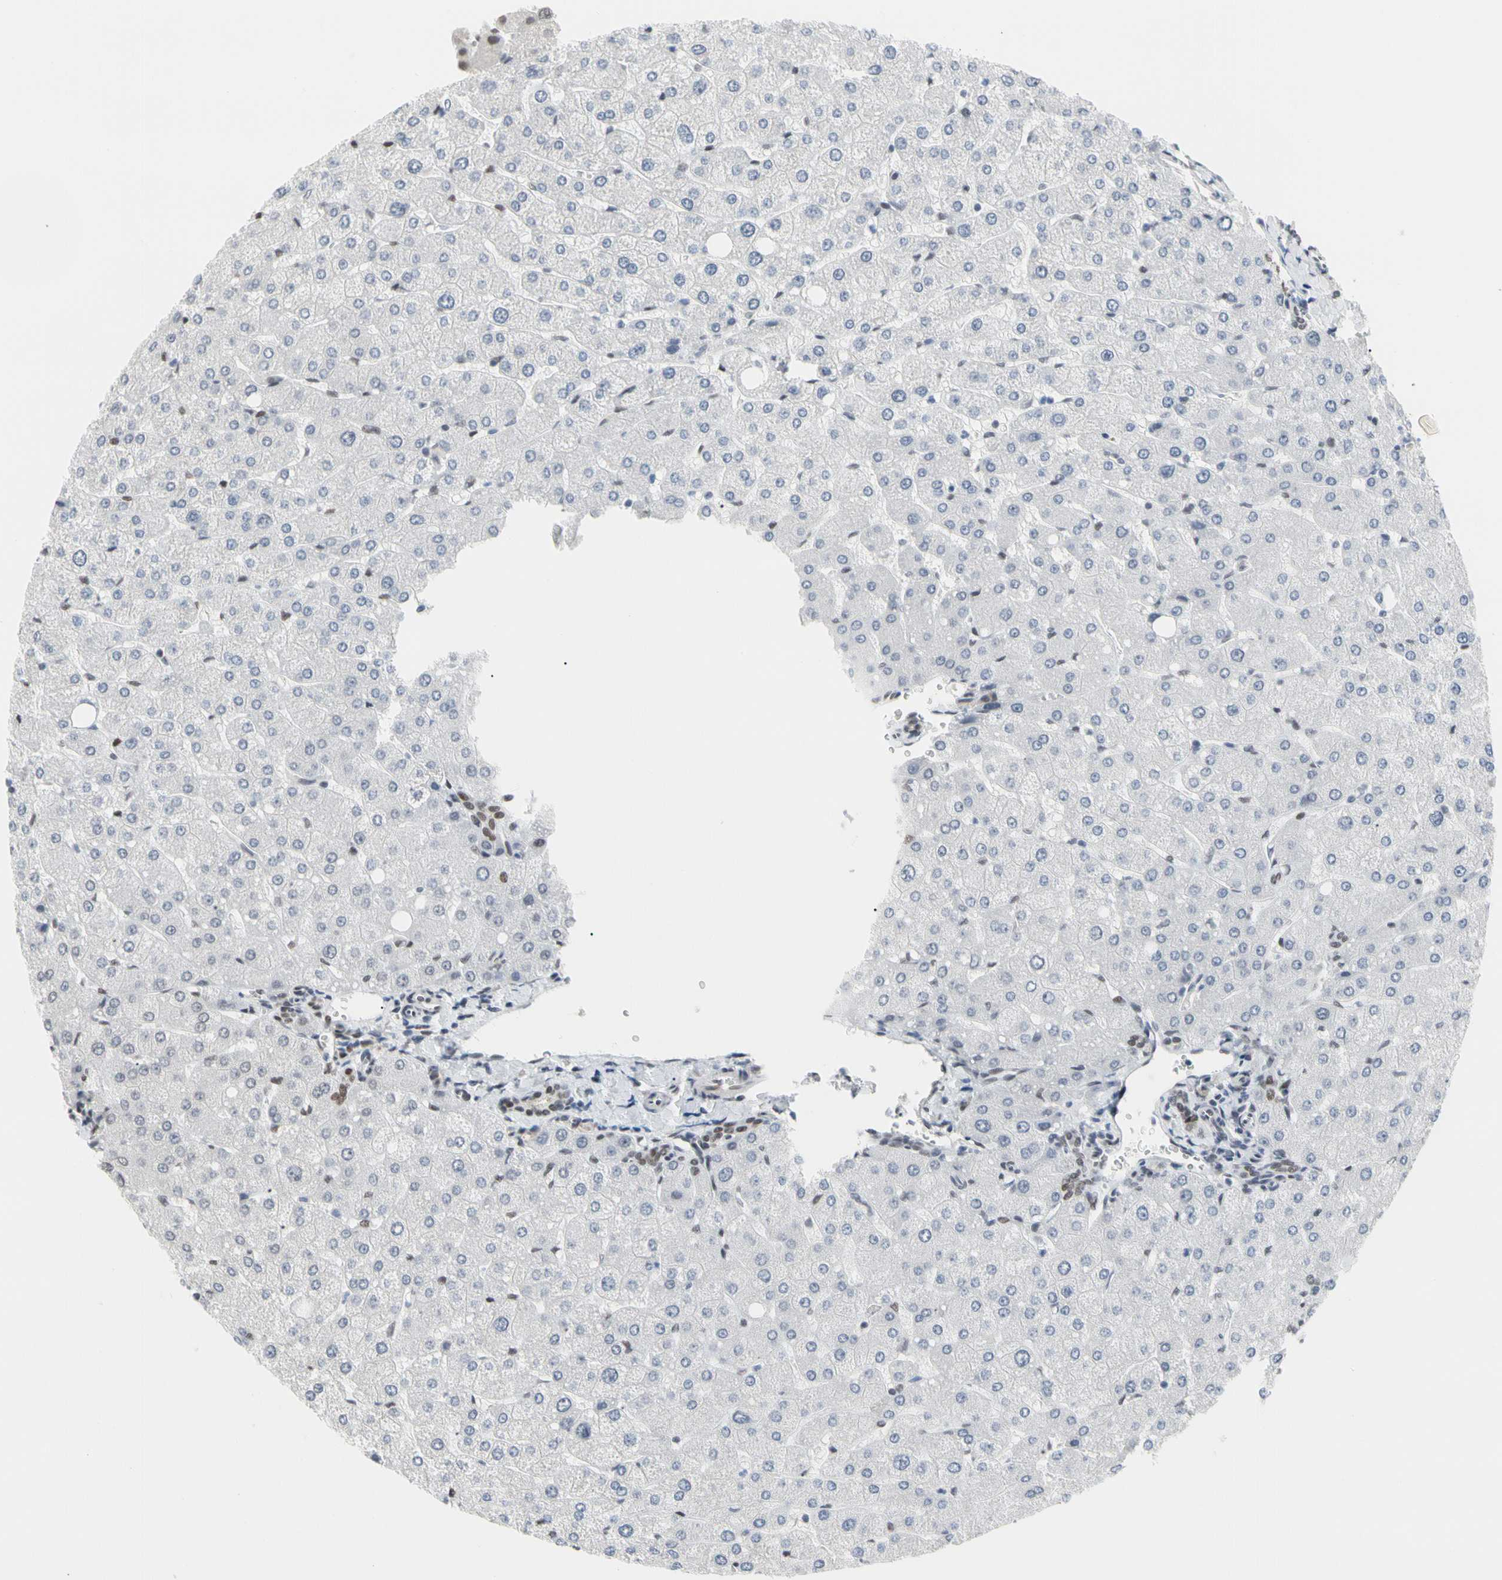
{"staining": {"intensity": "weak", "quantity": "25%-75%", "location": "nuclear"}, "tissue": "liver", "cell_type": "Cholangiocytes", "image_type": "normal", "snomed": [{"axis": "morphology", "description": "Normal tissue, NOS"}, {"axis": "topography", "description": "Liver"}], "caption": "The immunohistochemical stain labels weak nuclear expression in cholangiocytes of benign liver. Nuclei are stained in blue.", "gene": "FAM98B", "patient": {"sex": "male", "age": 55}}